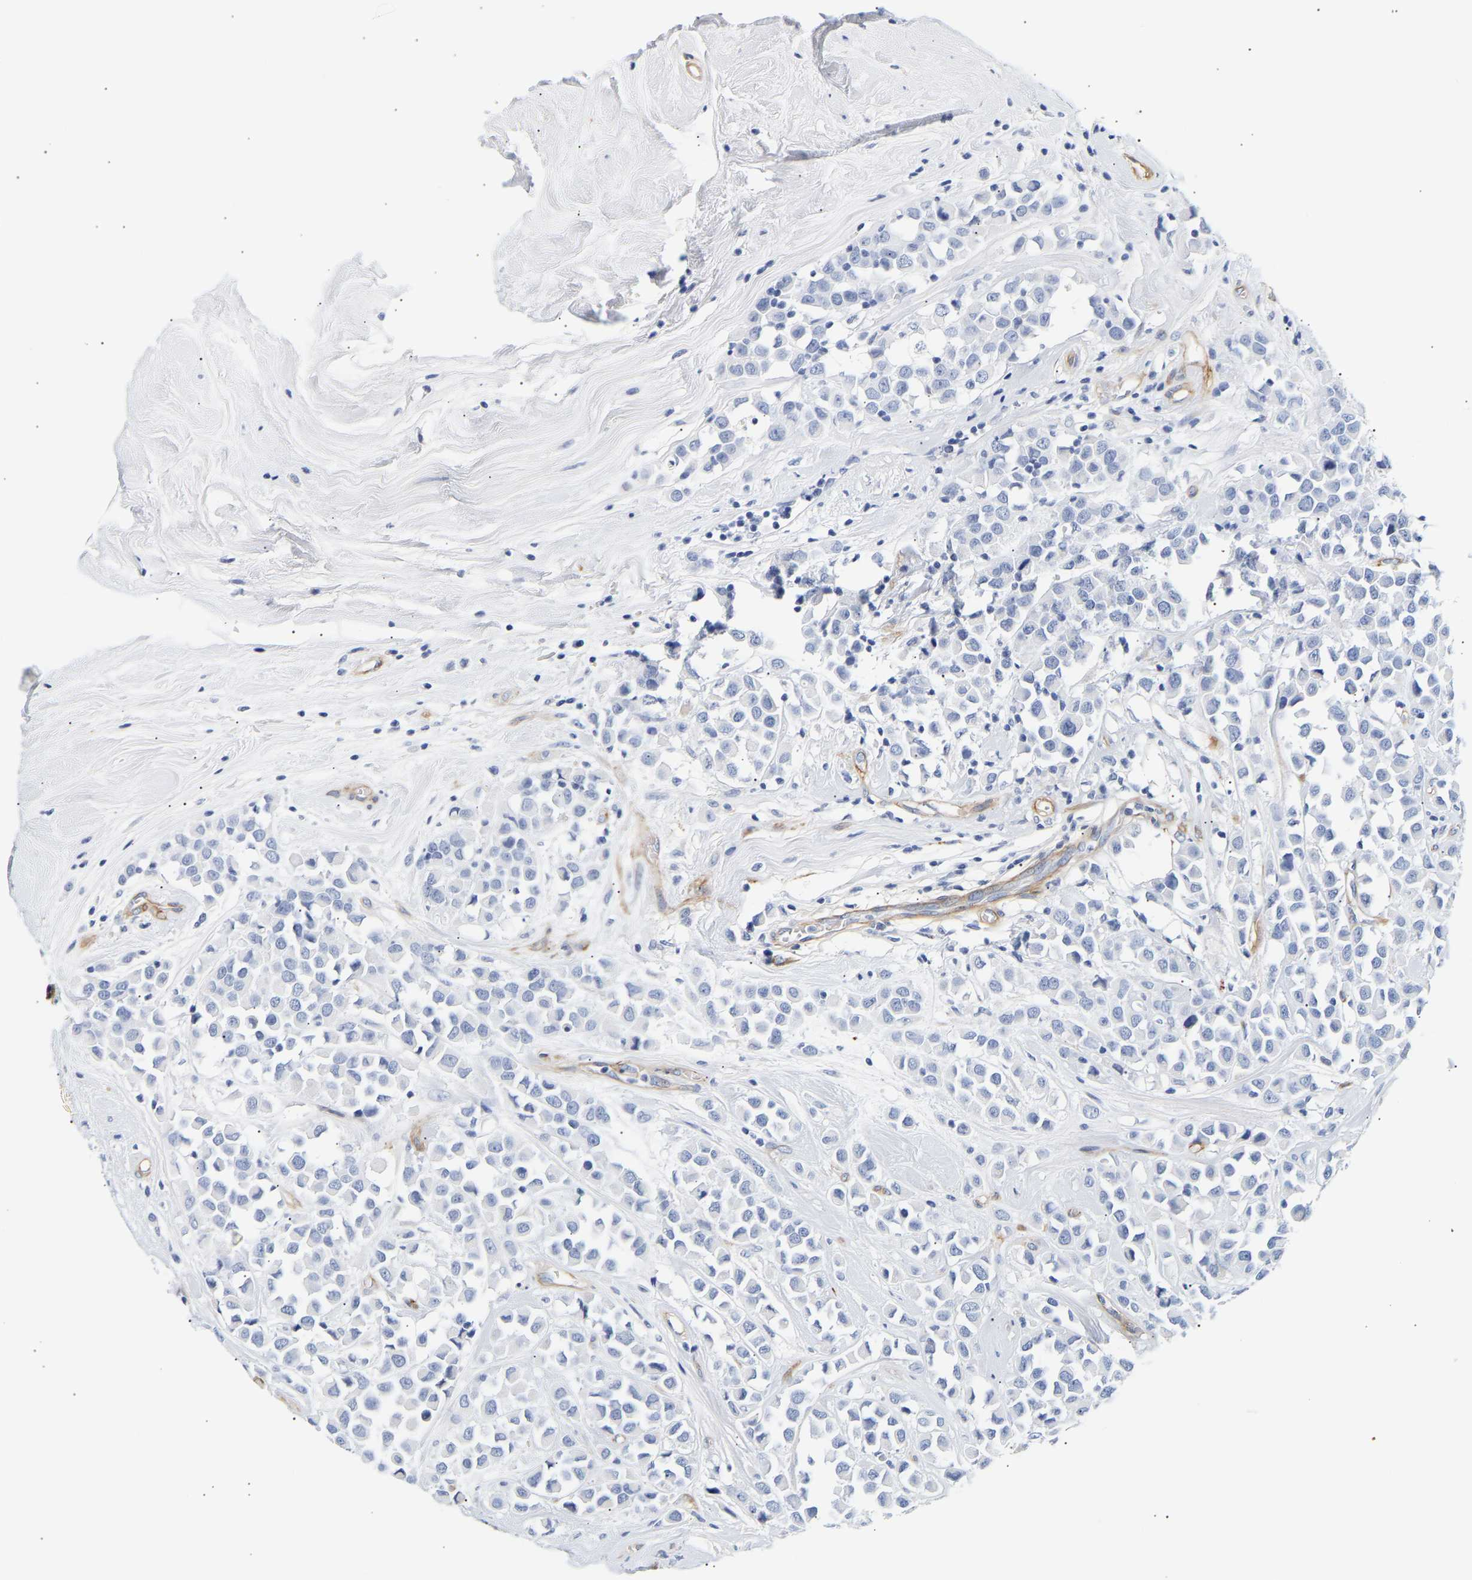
{"staining": {"intensity": "negative", "quantity": "none", "location": "none"}, "tissue": "breast cancer", "cell_type": "Tumor cells", "image_type": "cancer", "snomed": [{"axis": "morphology", "description": "Duct carcinoma"}, {"axis": "topography", "description": "Breast"}], "caption": "Tumor cells show no significant protein positivity in breast cancer.", "gene": "IGFBP7", "patient": {"sex": "female", "age": 61}}